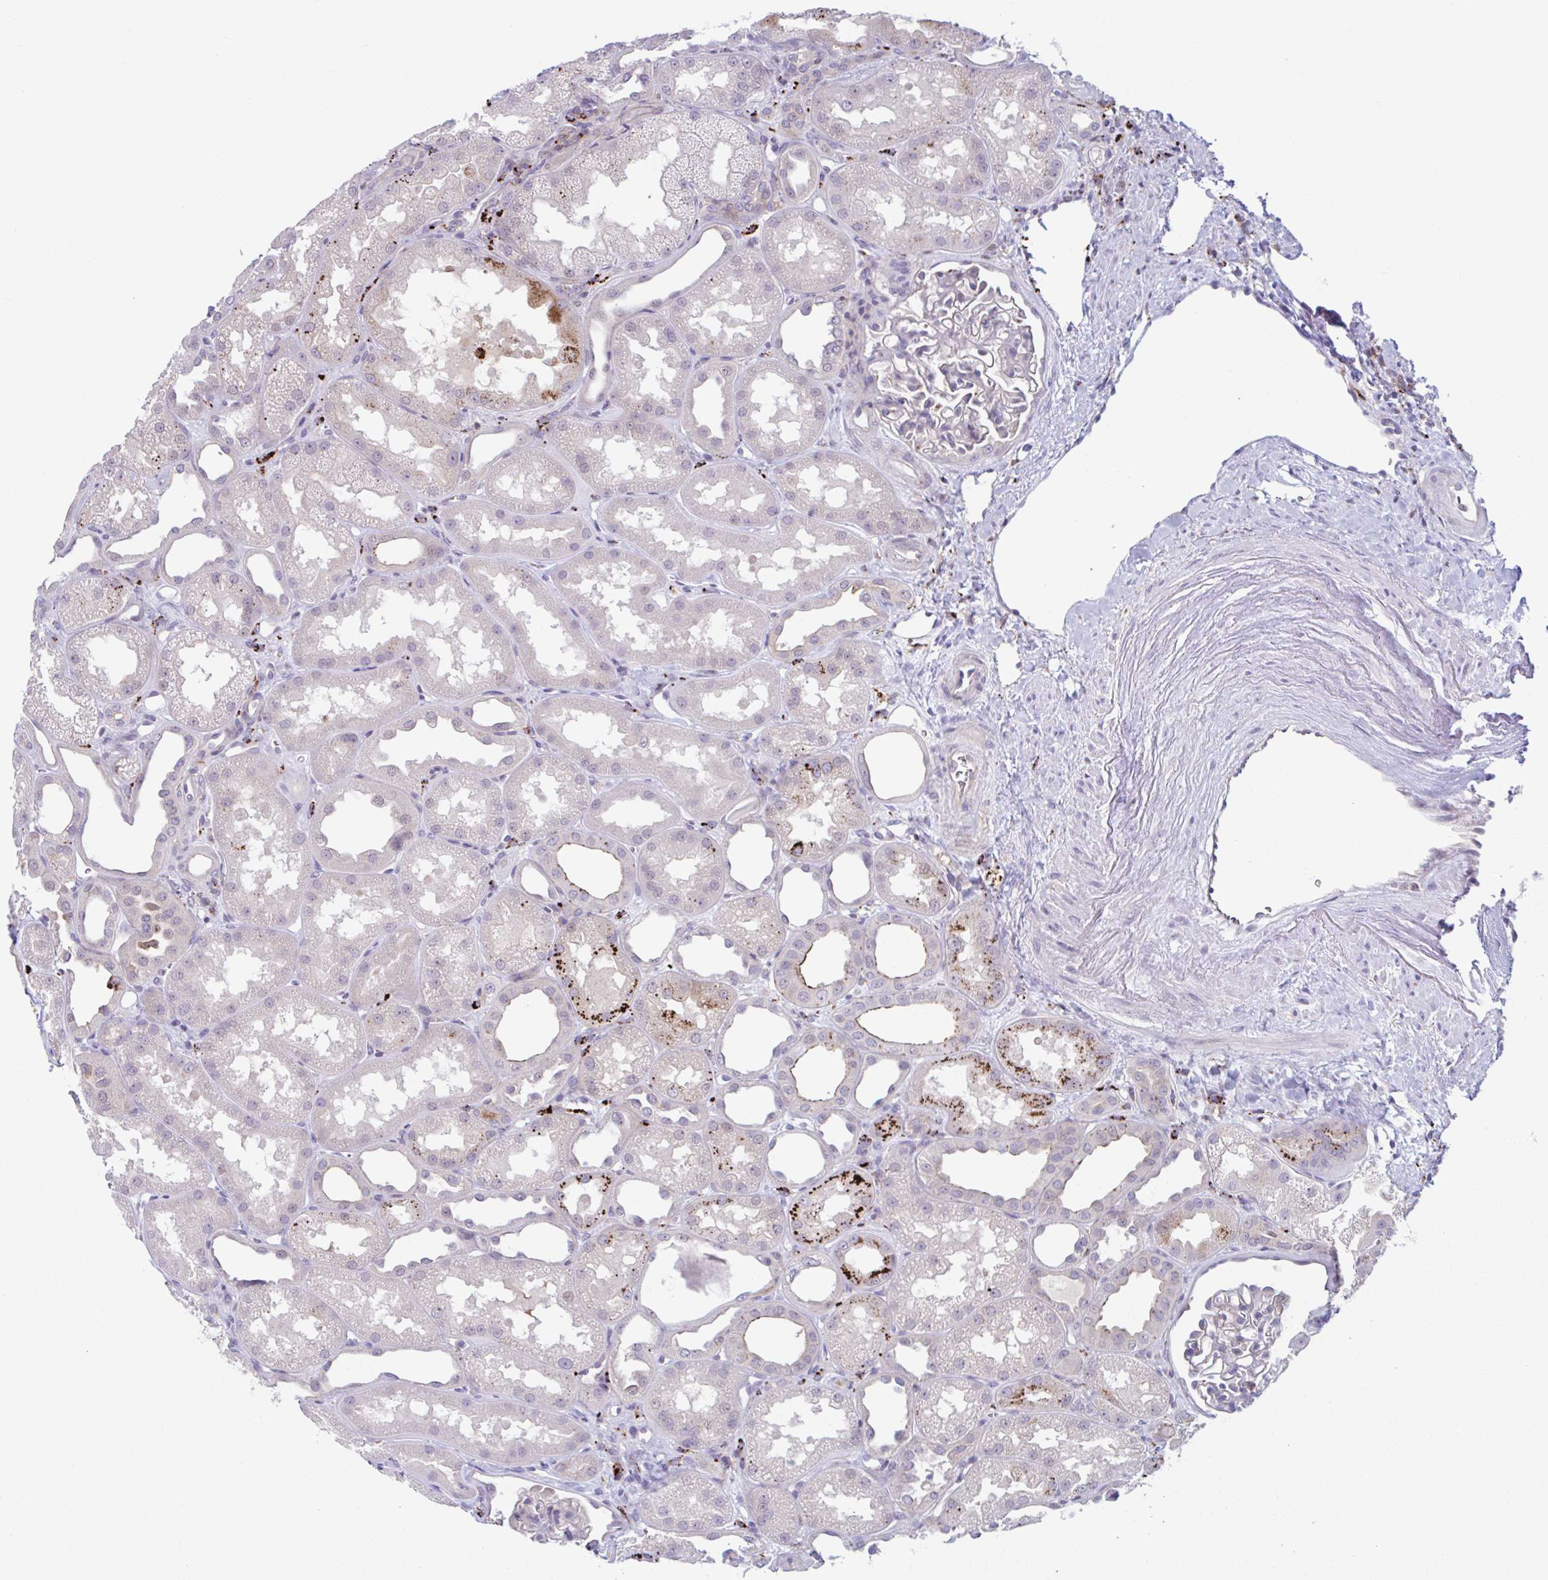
{"staining": {"intensity": "negative", "quantity": "none", "location": "none"}, "tissue": "kidney", "cell_type": "Cells in glomeruli", "image_type": "normal", "snomed": [{"axis": "morphology", "description": "Normal tissue, NOS"}, {"axis": "topography", "description": "Kidney"}], "caption": "Immunohistochemical staining of unremarkable human kidney reveals no significant expression in cells in glomeruli. The staining is performed using DAB (3,3'-diaminobenzidine) brown chromogen with nuclei counter-stained in using hematoxylin.", "gene": "ADAT3", "patient": {"sex": "male", "age": 61}}